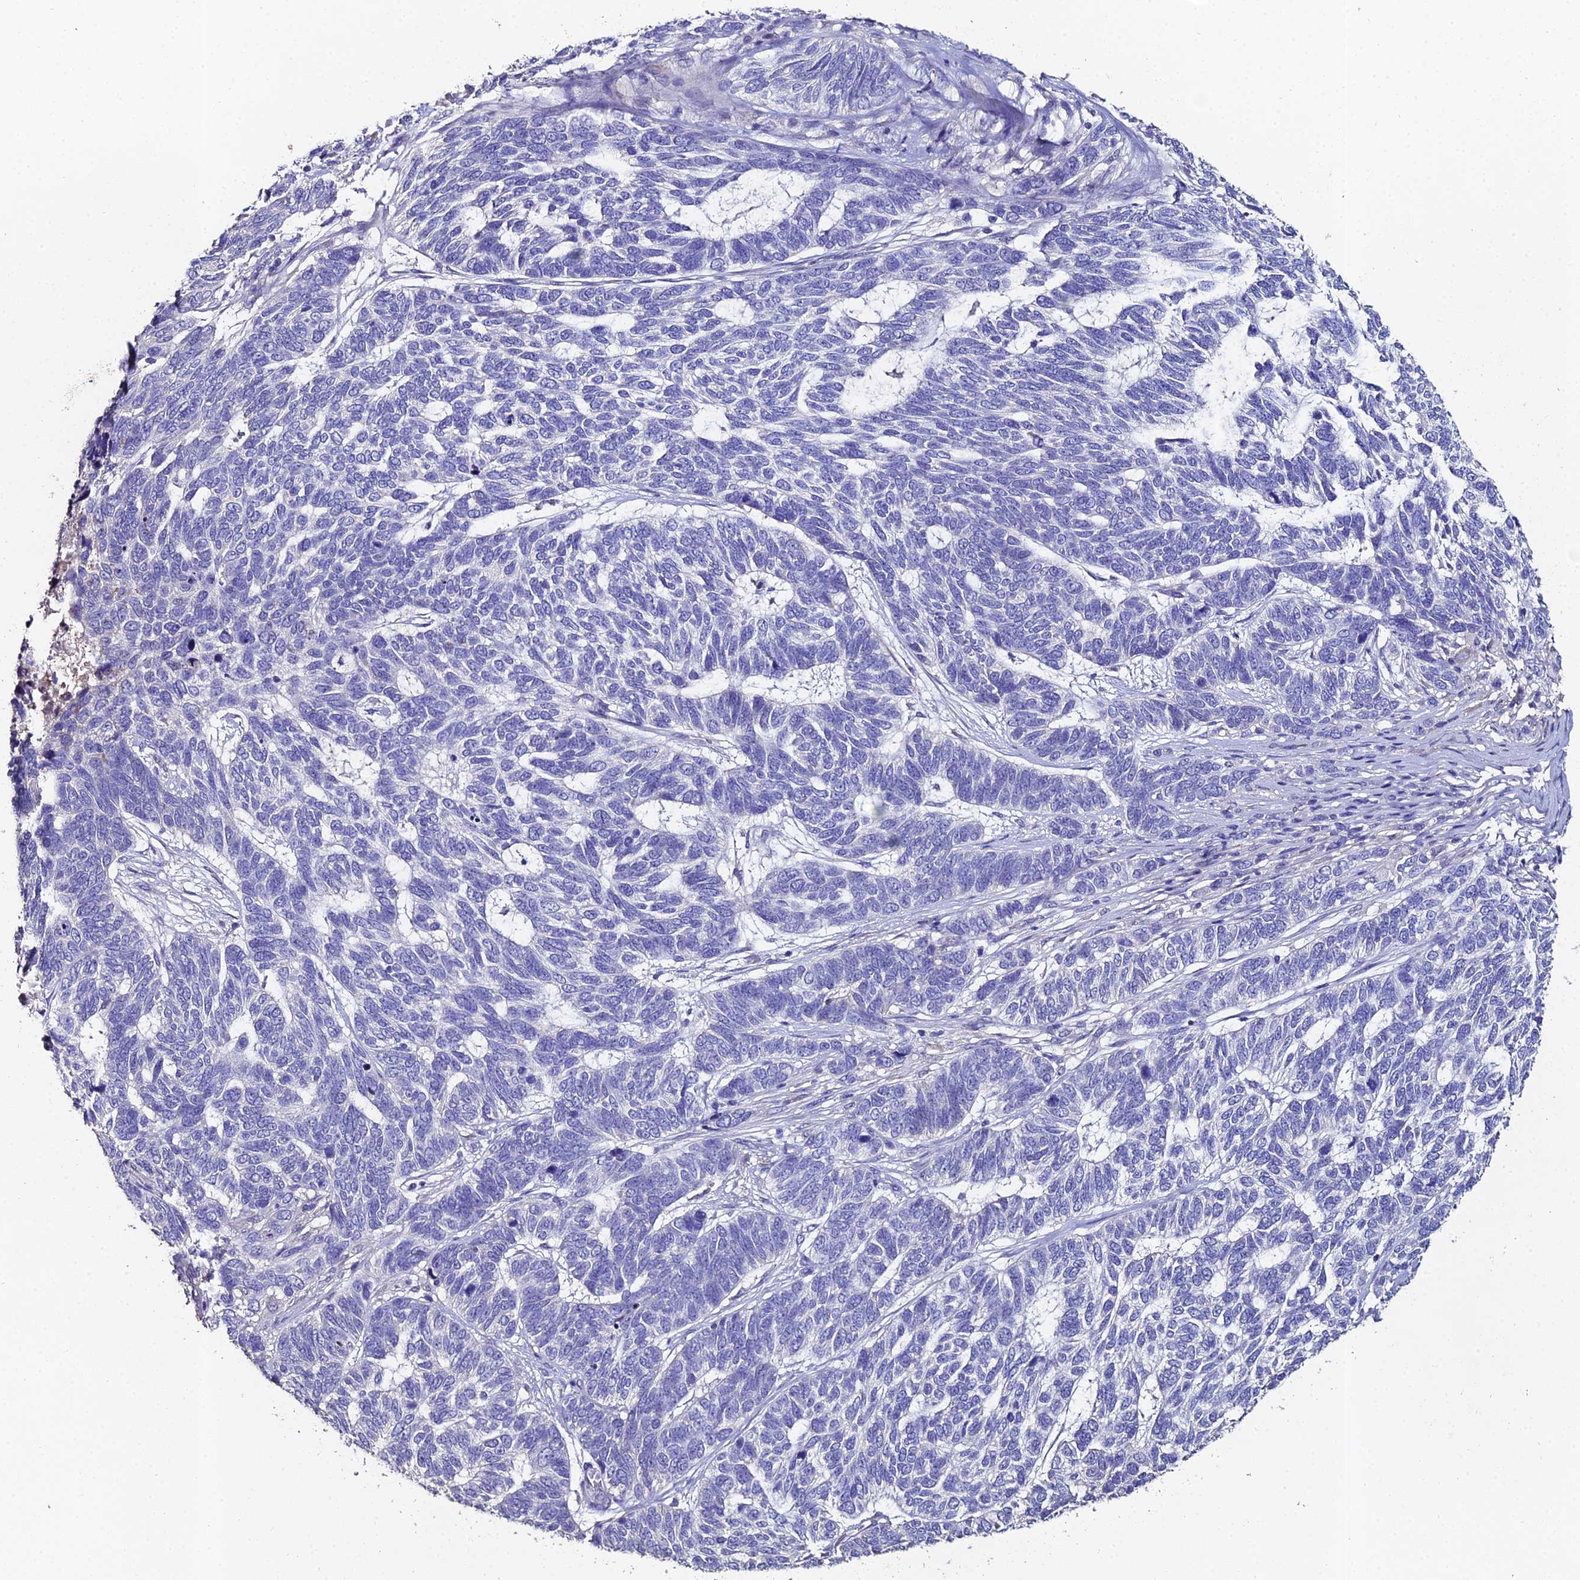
{"staining": {"intensity": "negative", "quantity": "none", "location": "none"}, "tissue": "skin cancer", "cell_type": "Tumor cells", "image_type": "cancer", "snomed": [{"axis": "morphology", "description": "Basal cell carcinoma"}, {"axis": "topography", "description": "Skin"}], "caption": "Immunohistochemistry image of human skin basal cell carcinoma stained for a protein (brown), which exhibits no expression in tumor cells.", "gene": "ESRRG", "patient": {"sex": "female", "age": 65}}